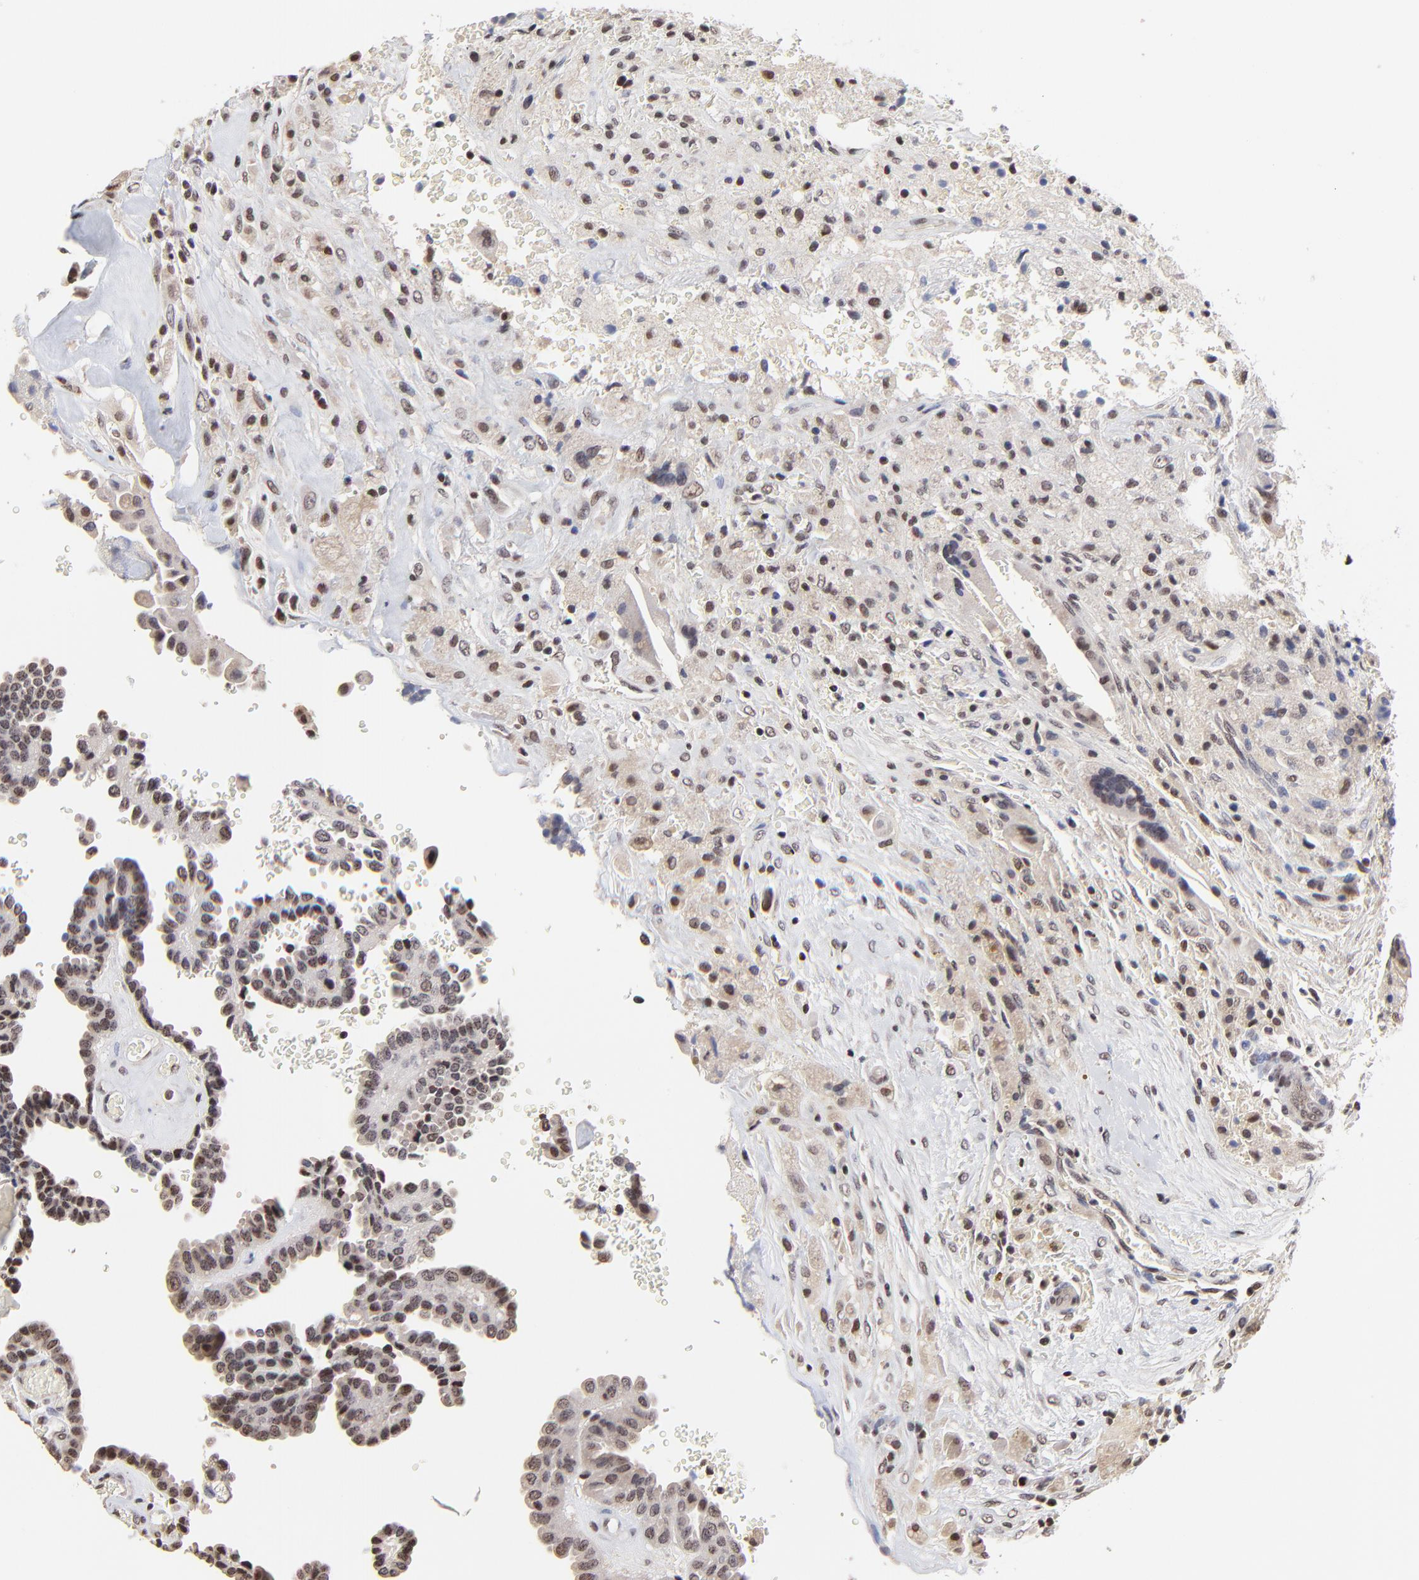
{"staining": {"intensity": "moderate", "quantity": "25%-75%", "location": "nuclear"}, "tissue": "thyroid cancer", "cell_type": "Tumor cells", "image_type": "cancer", "snomed": [{"axis": "morphology", "description": "Papillary adenocarcinoma, NOS"}, {"axis": "topography", "description": "Thyroid gland"}], "caption": "Immunohistochemistry (IHC) photomicrograph of thyroid papillary adenocarcinoma stained for a protein (brown), which shows medium levels of moderate nuclear staining in about 25%-75% of tumor cells.", "gene": "DSN1", "patient": {"sex": "male", "age": 87}}